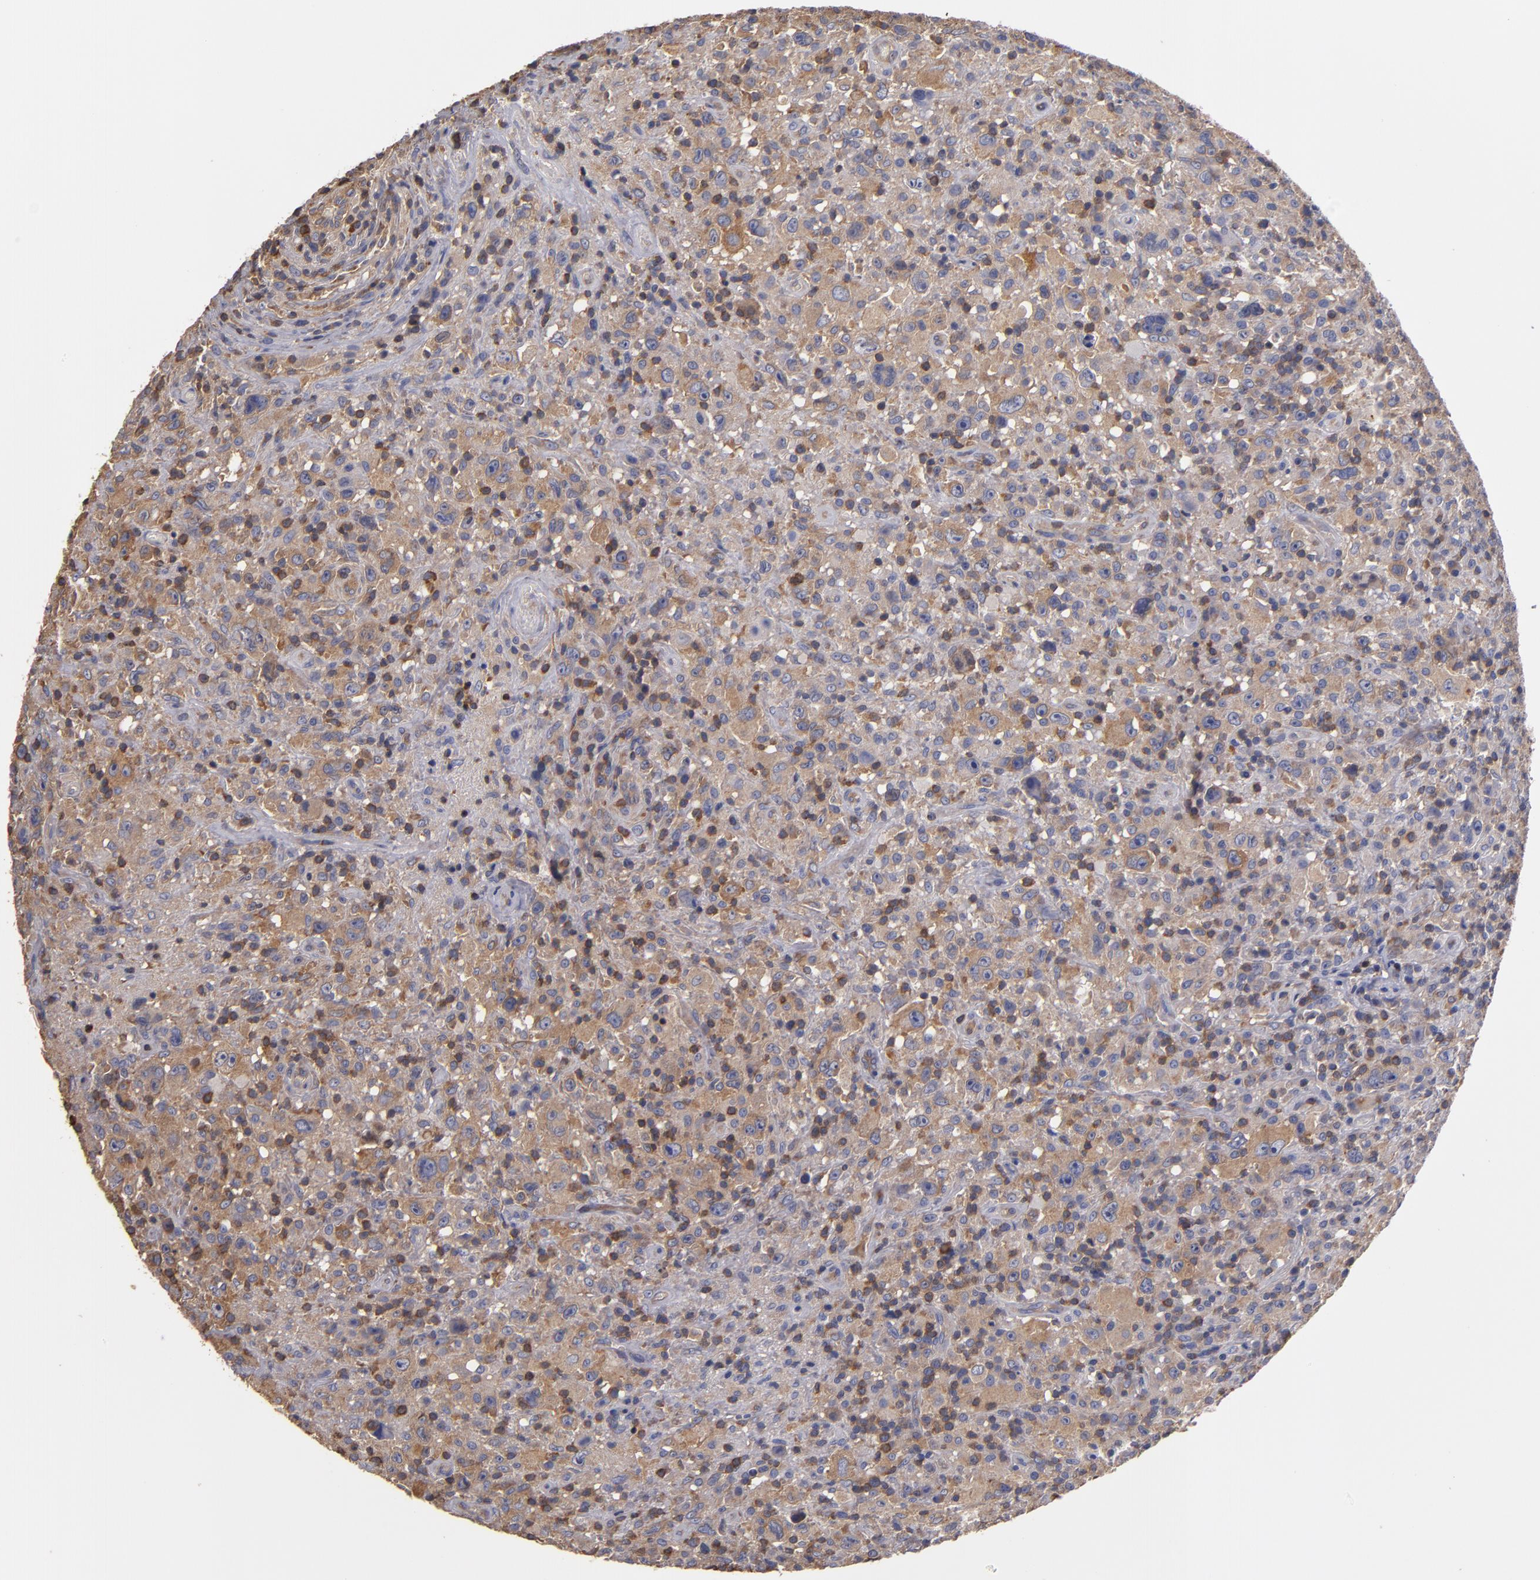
{"staining": {"intensity": "weak", "quantity": "25%-75%", "location": "cytoplasmic/membranous"}, "tissue": "lymphoma", "cell_type": "Tumor cells", "image_type": "cancer", "snomed": [{"axis": "morphology", "description": "Hodgkin's disease, NOS"}, {"axis": "topography", "description": "Lymph node"}], "caption": "Immunohistochemical staining of human lymphoma reveals weak cytoplasmic/membranous protein staining in about 25%-75% of tumor cells. (Brightfield microscopy of DAB IHC at high magnification).", "gene": "ESYT2", "patient": {"sex": "male", "age": 46}}